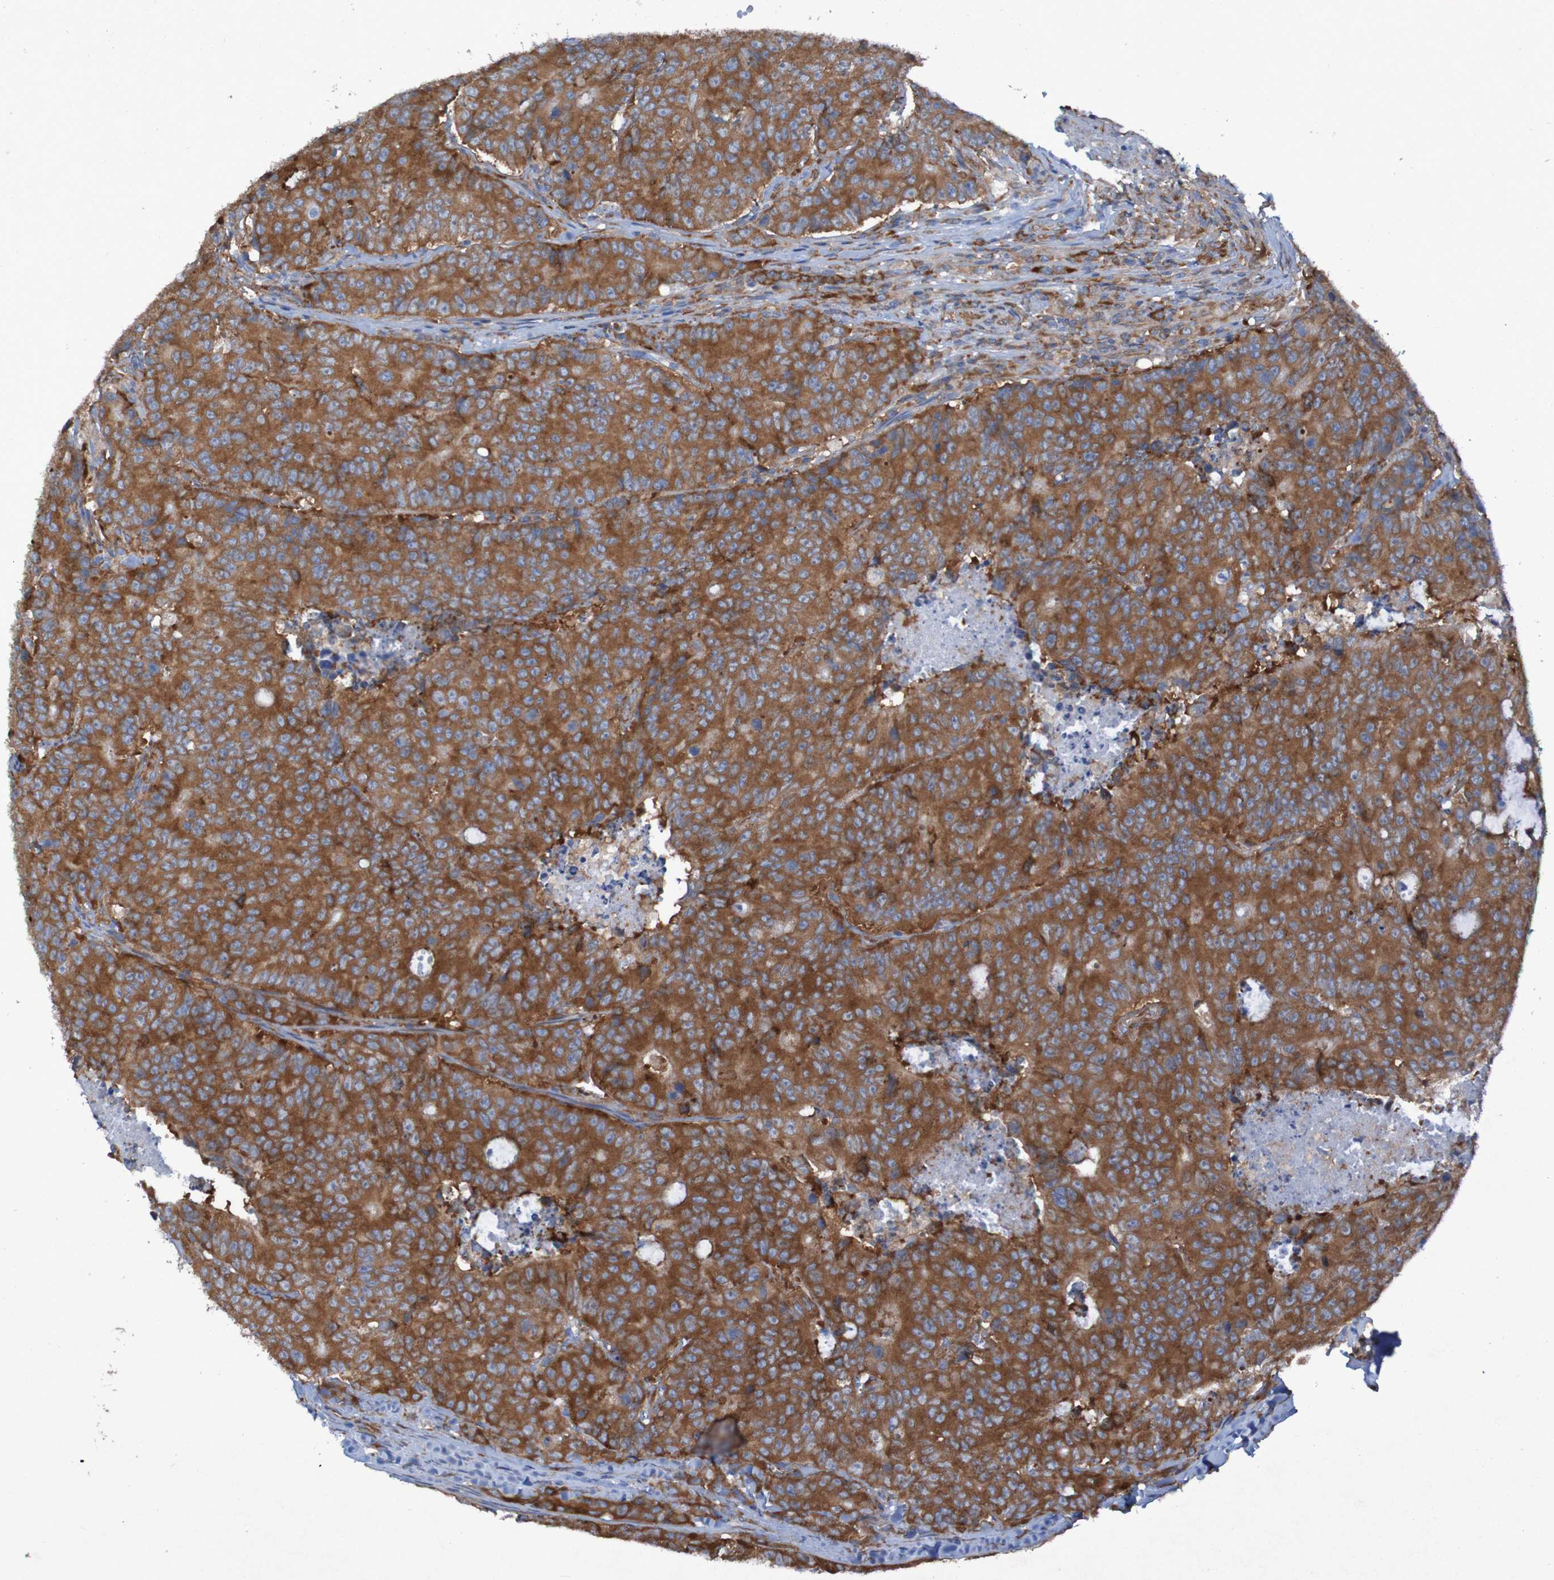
{"staining": {"intensity": "strong", "quantity": ">75%", "location": "cytoplasmic/membranous"}, "tissue": "colorectal cancer", "cell_type": "Tumor cells", "image_type": "cancer", "snomed": [{"axis": "morphology", "description": "Adenocarcinoma, NOS"}, {"axis": "topography", "description": "Colon"}], "caption": "IHC photomicrograph of adenocarcinoma (colorectal) stained for a protein (brown), which exhibits high levels of strong cytoplasmic/membranous staining in about >75% of tumor cells.", "gene": "RPL10", "patient": {"sex": "female", "age": 86}}